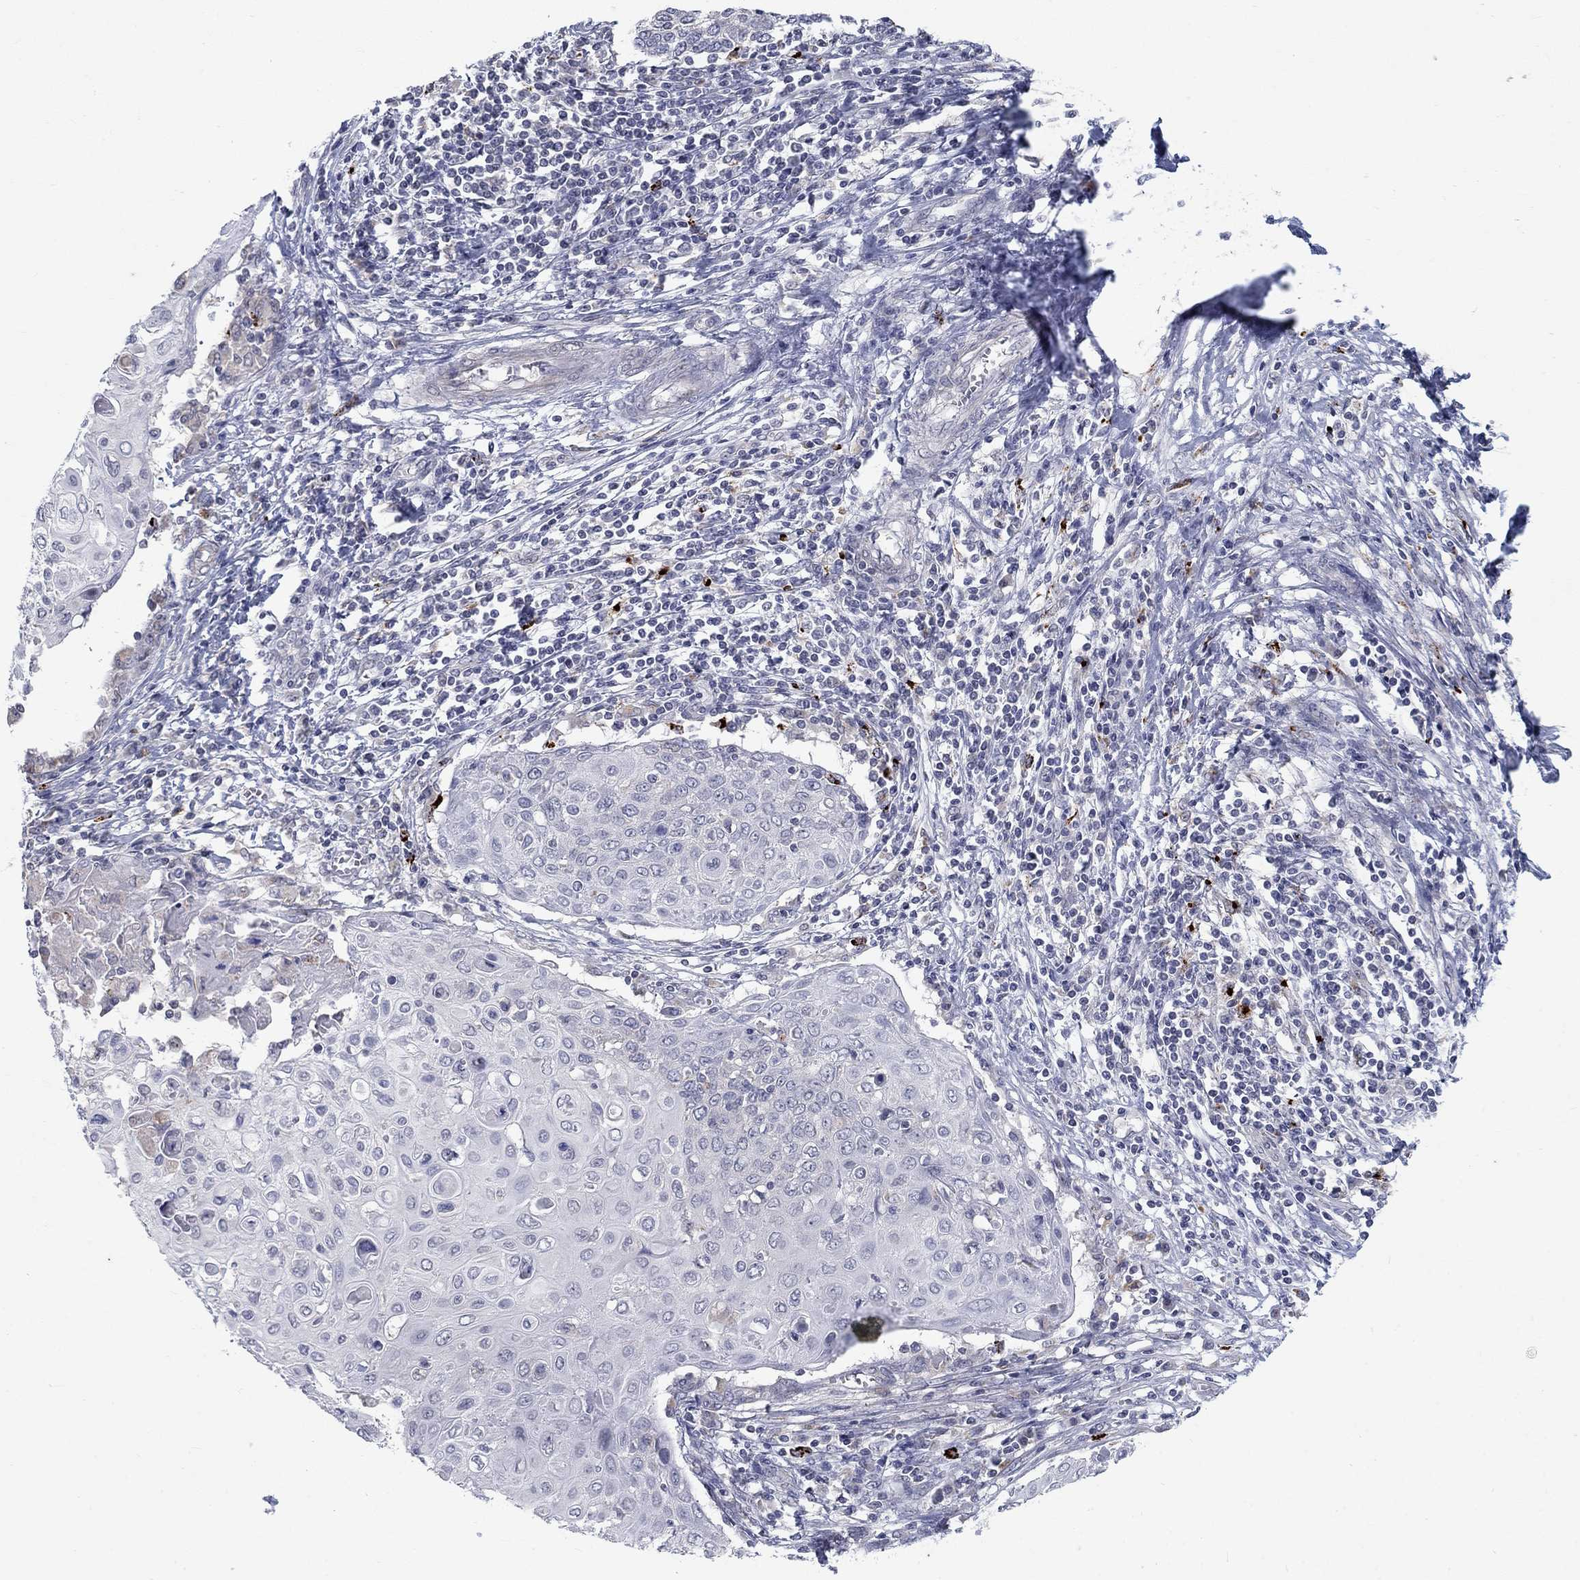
{"staining": {"intensity": "weak", "quantity": "<25%", "location": "cytoplasmic/membranous"}, "tissue": "cervical cancer", "cell_type": "Tumor cells", "image_type": "cancer", "snomed": [{"axis": "morphology", "description": "Squamous cell carcinoma, NOS"}, {"axis": "topography", "description": "Cervix"}], "caption": "High power microscopy histopathology image of an immunohistochemistry histopathology image of cervical cancer, revealing no significant positivity in tumor cells.", "gene": "MTSS2", "patient": {"sex": "female", "age": 39}}